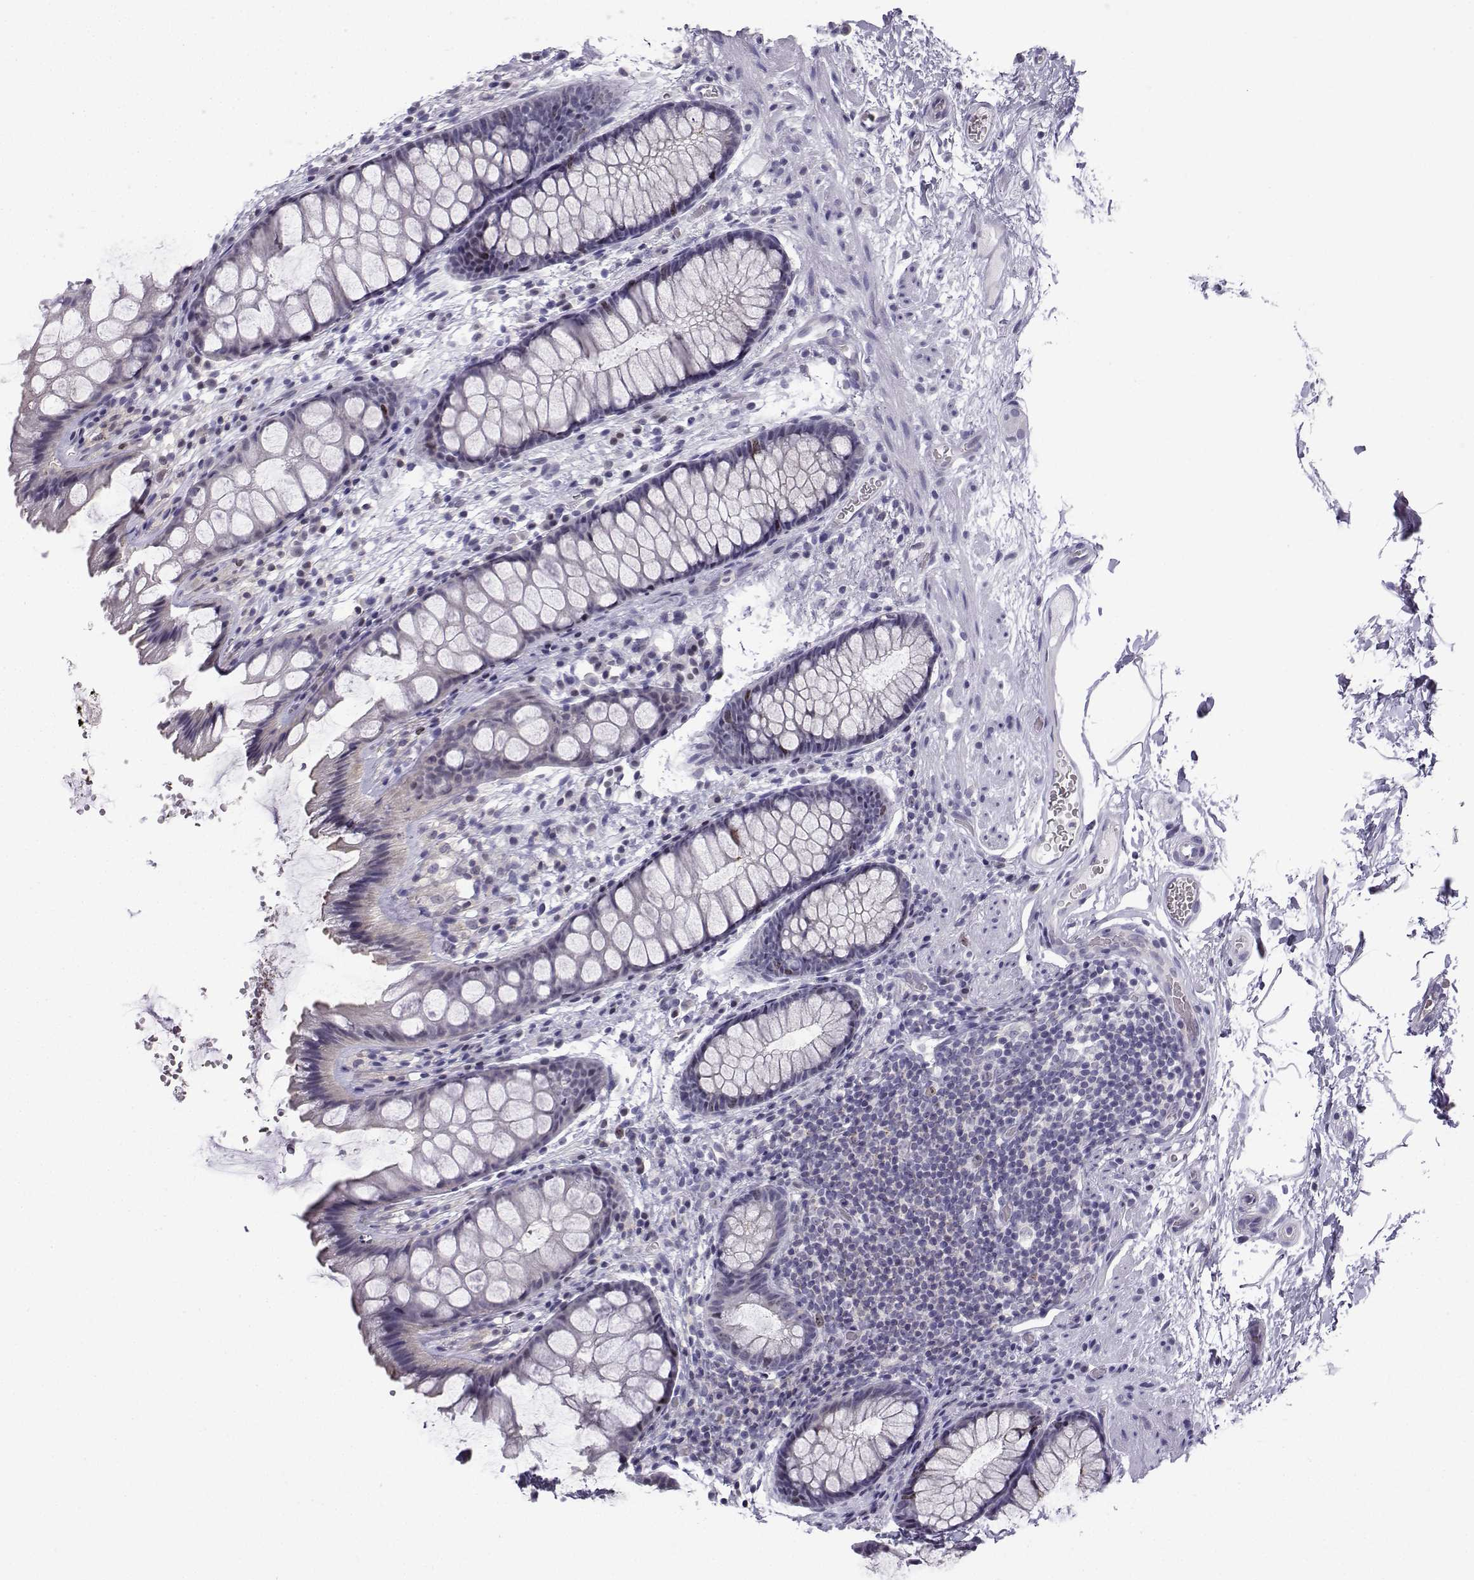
{"staining": {"intensity": "moderate", "quantity": "<25%", "location": "nuclear"}, "tissue": "rectum", "cell_type": "Glandular cells", "image_type": "normal", "snomed": [{"axis": "morphology", "description": "Normal tissue, NOS"}, {"axis": "topography", "description": "Rectum"}], "caption": "Rectum stained for a protein exhibits moderate nuclear positivity in glandular cells.", "gene": "INCENP", "patient": {"sex": "female", "age": 62}}